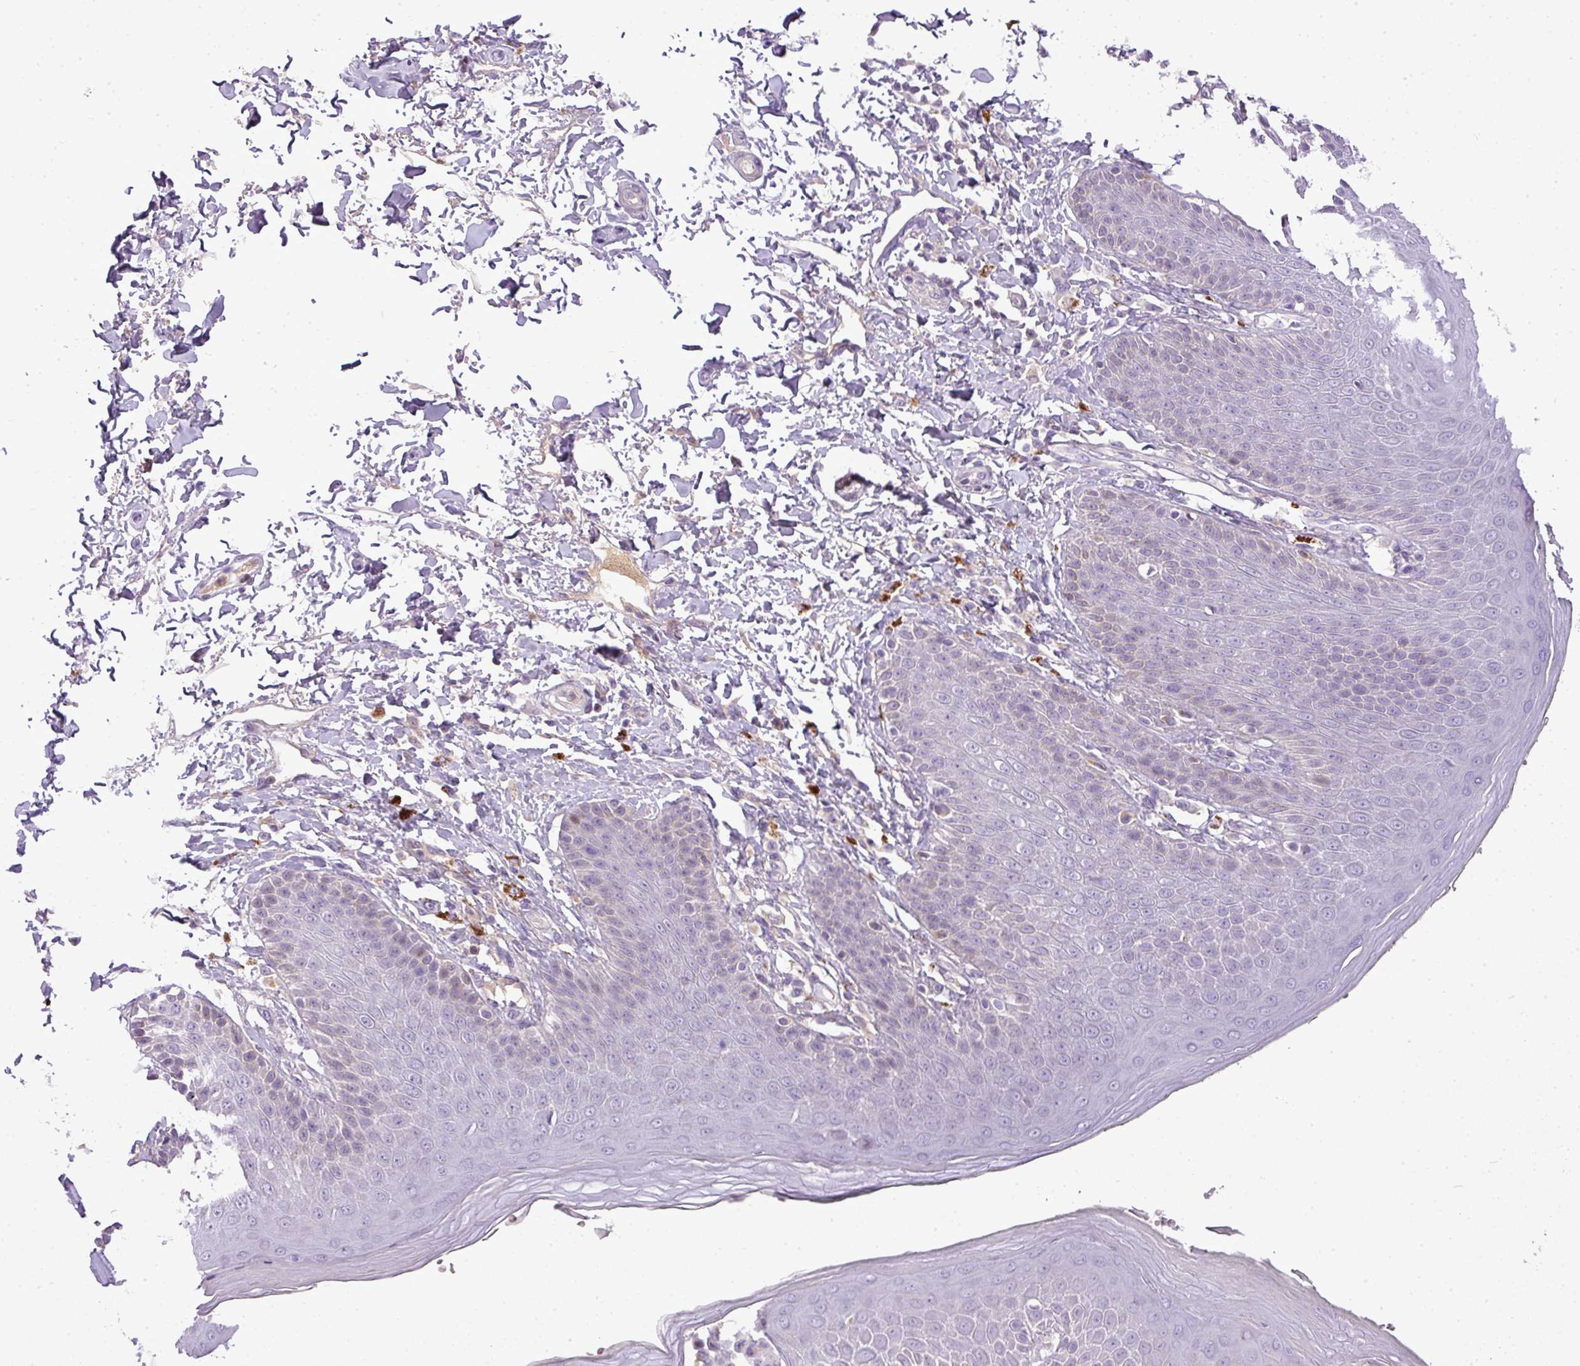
{"staining": {"intensity": "negative", "quantity": "none", "location": "none"}, "tissue": "skin", "cell_type": "Epidermal cells", "image_type": "normal", "snomed": [{"axis": "morphology", "description": "Normal tissue, NOS"}, {"axis": "topography", "description": "Peripheral nerve tissue"}], "caption": "Immunohistochemistry histopathology image of normal skin: skin stained with DAB exhibits no significant protein expression in epidermal cells. Brightfield microscopy of IHC stained with DAB (3,3'-diaminobenzidine) (brown) and hematoxylin (blue), captured at high magnification.", "gene": "C4A", "patient": {"sex": "male", "age": 51}}